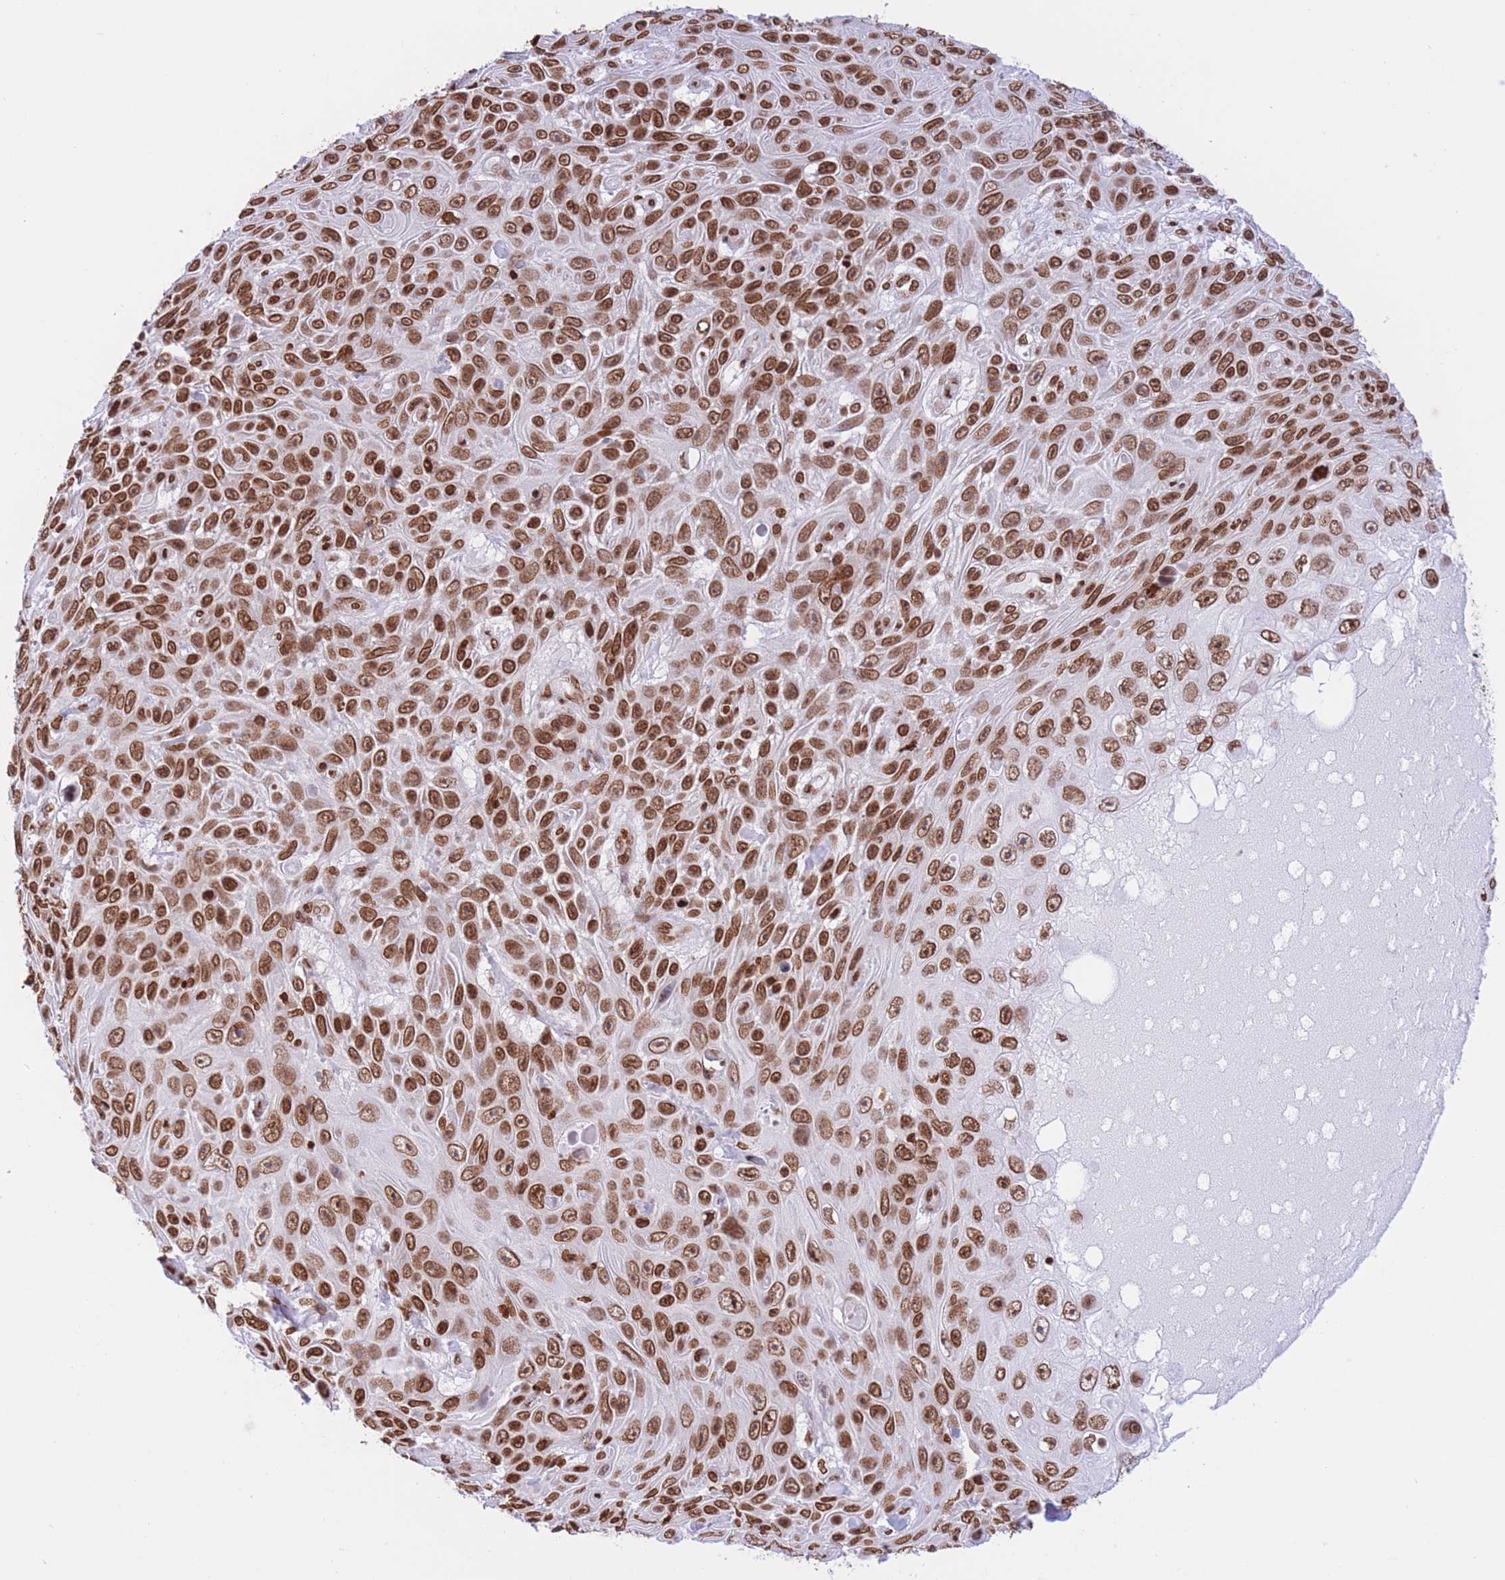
{"staining": {"intensity": "strong", "quantity": ">75%", "location": "nuclear"}, "tissue": "skin cancer", "cell_type": "Tumor cells", "image_type": "cancer", "snomed": [{"axis": "morphology", "description": "Squamous cell carcinoma, NOS"}, {"axis": "topography", "description": "Skin"}], "caption": "This image demonstrates immunohistochemistry staining of skin cancer (squamous cell carcinoma), with high strong nuclear positivity in about >75% of tumor cells.", "gene": "H2BC11", "patient": {"sex": "male", "age": 82}}